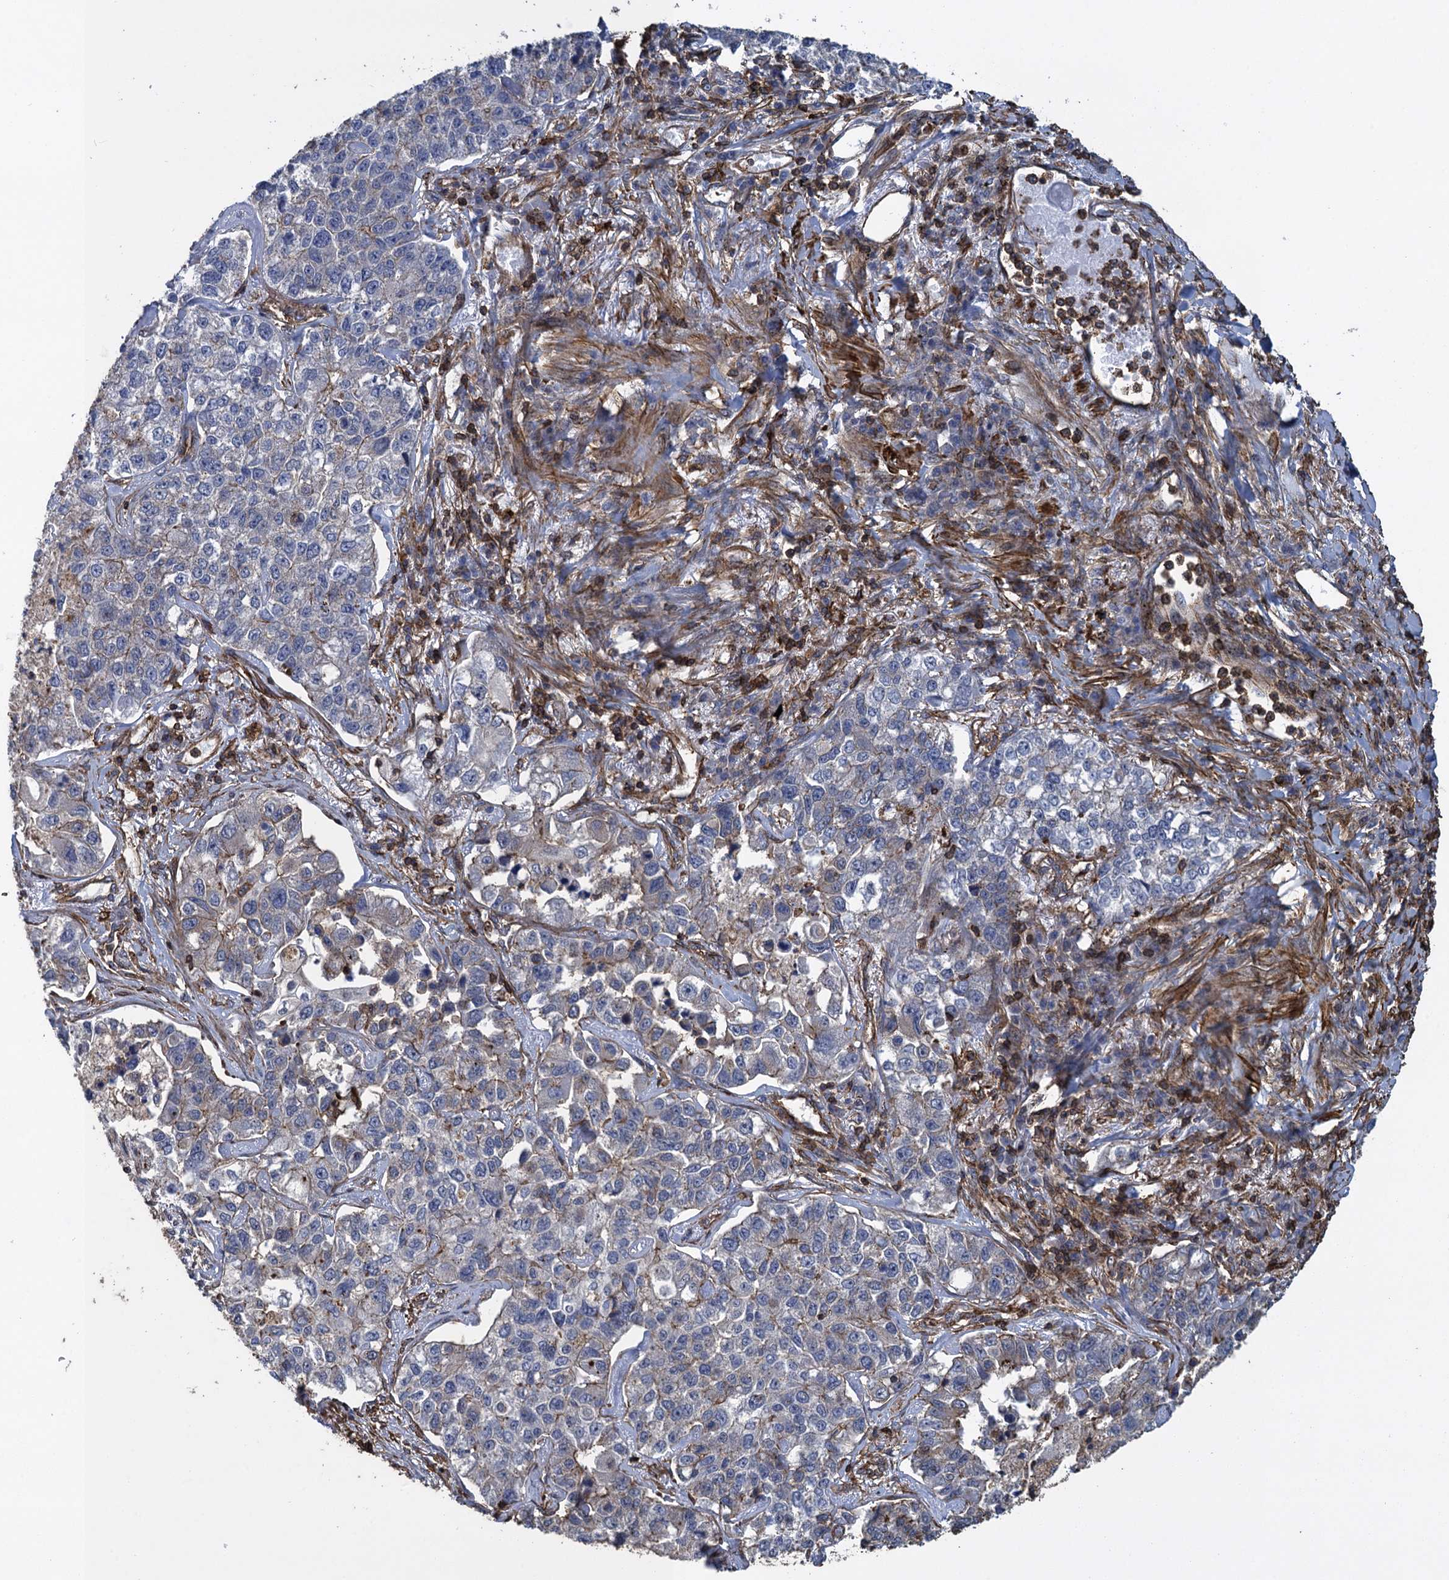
{"staining": {"intensity": "weak", "quantity": "<25%", "location": "cytoplasmic/membranous"}, "tissue": "lung cancer", "cell_type": "Tumor cells", "image_type": "cancer", "snomed": [{"axis": "morphology", "description": "Adenocarcinoma, NOS"}, {"axis": "topography", "description": "Lung"}], "caption": "Immunohistochemistry (IHC) of human lung adenocarcinoma reveals no expression in tumor cells. Nuclei are stained in blue.", "gene": "PROSER2", "patient": {"sex": "male", "age": 49}}